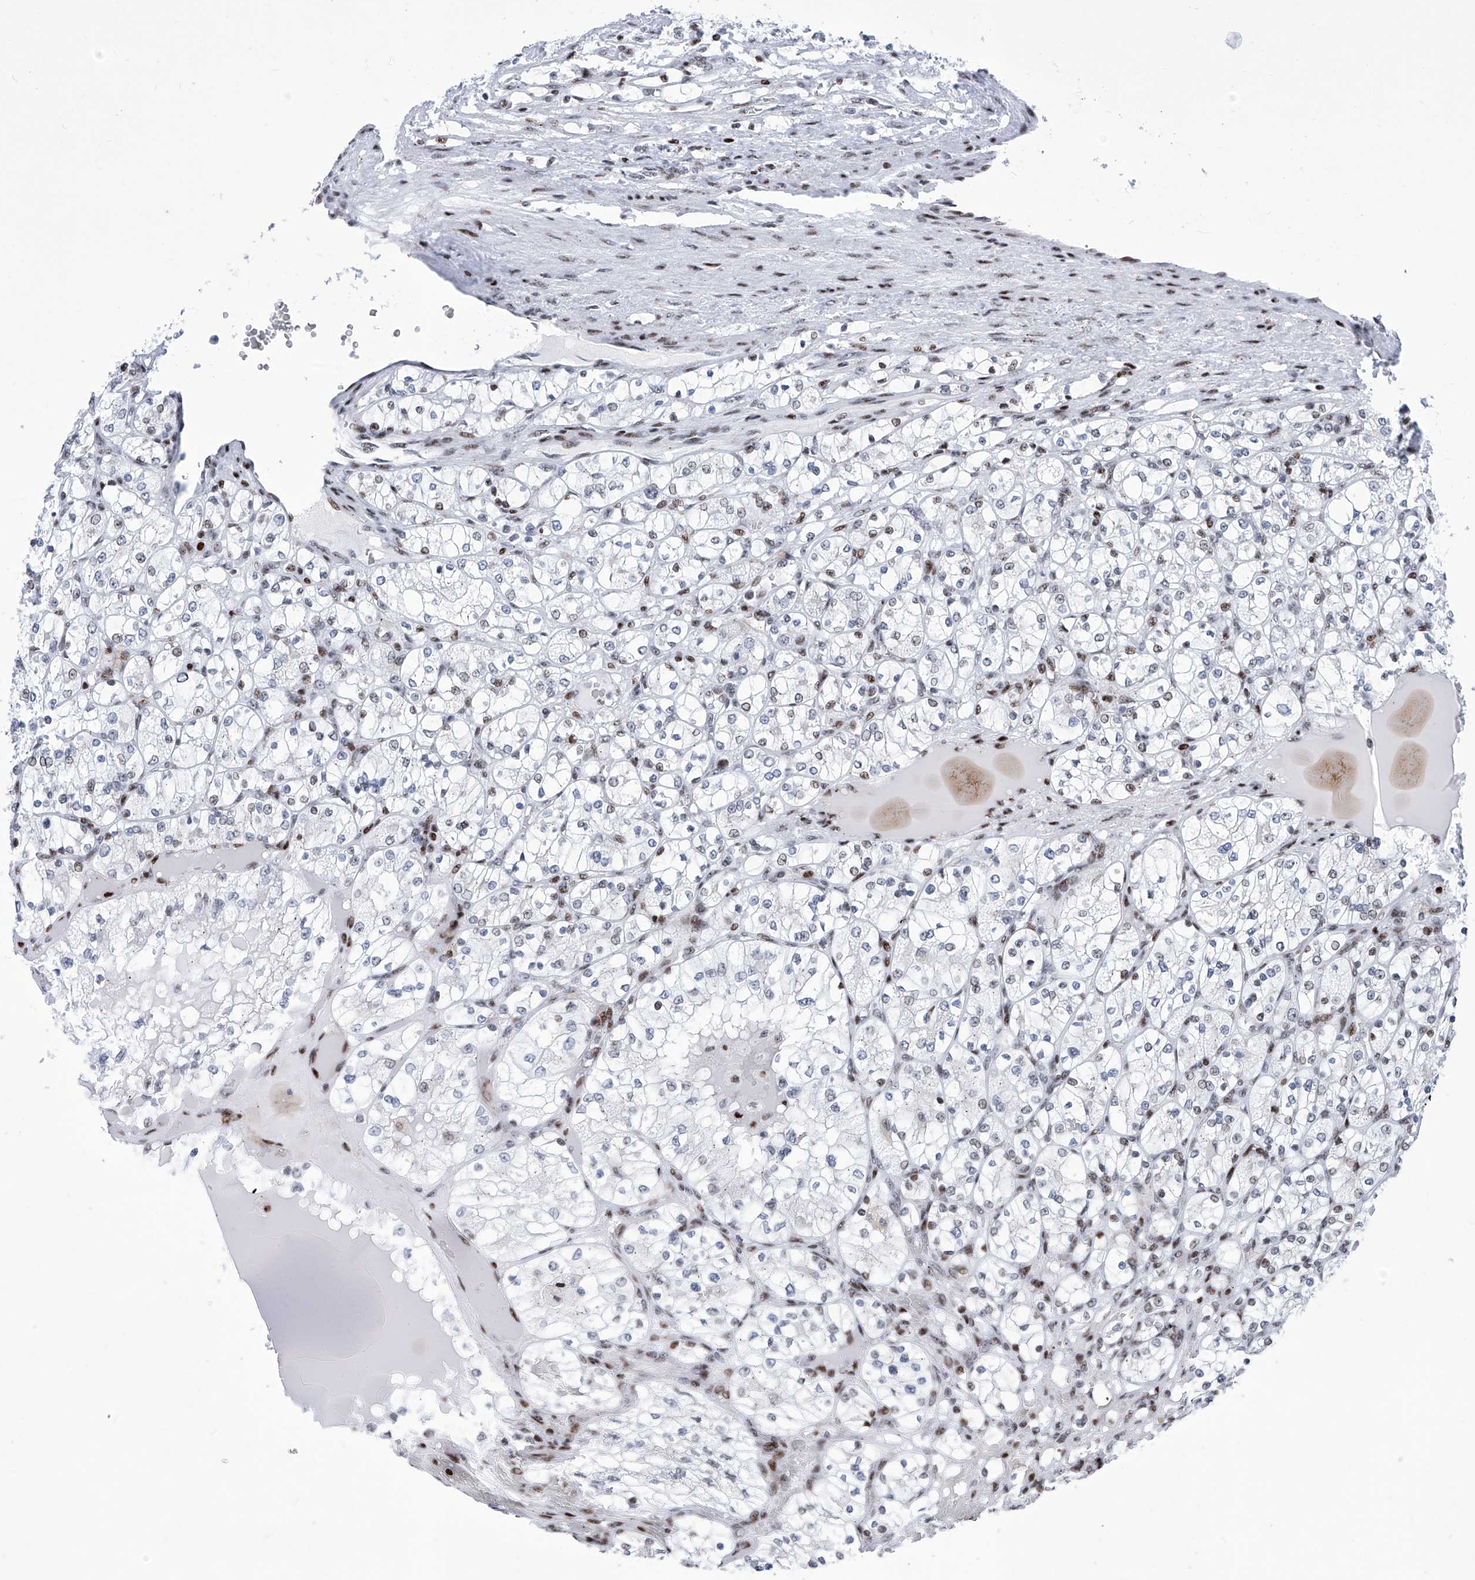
{"staining": {"intensity": "weak", "quantity": "<25%", "location": "nuclear"}, "tissue": "renal cancer", "cell_type": "Tumor cells", "image_type": "cancer", "snomed": [{"axis": "morphology", "description": "Adenocarcinoma, NOS"}, {"axis": "topography", "description": "Kidney"}], "caption": "Immunohistochemistry photomicrograph of renal adenocarcinoma stained for a protein (brown), which shows no staining in tumor cells.", "gene": "HEY2", "patient": {"sex": "female", "age": 69}}